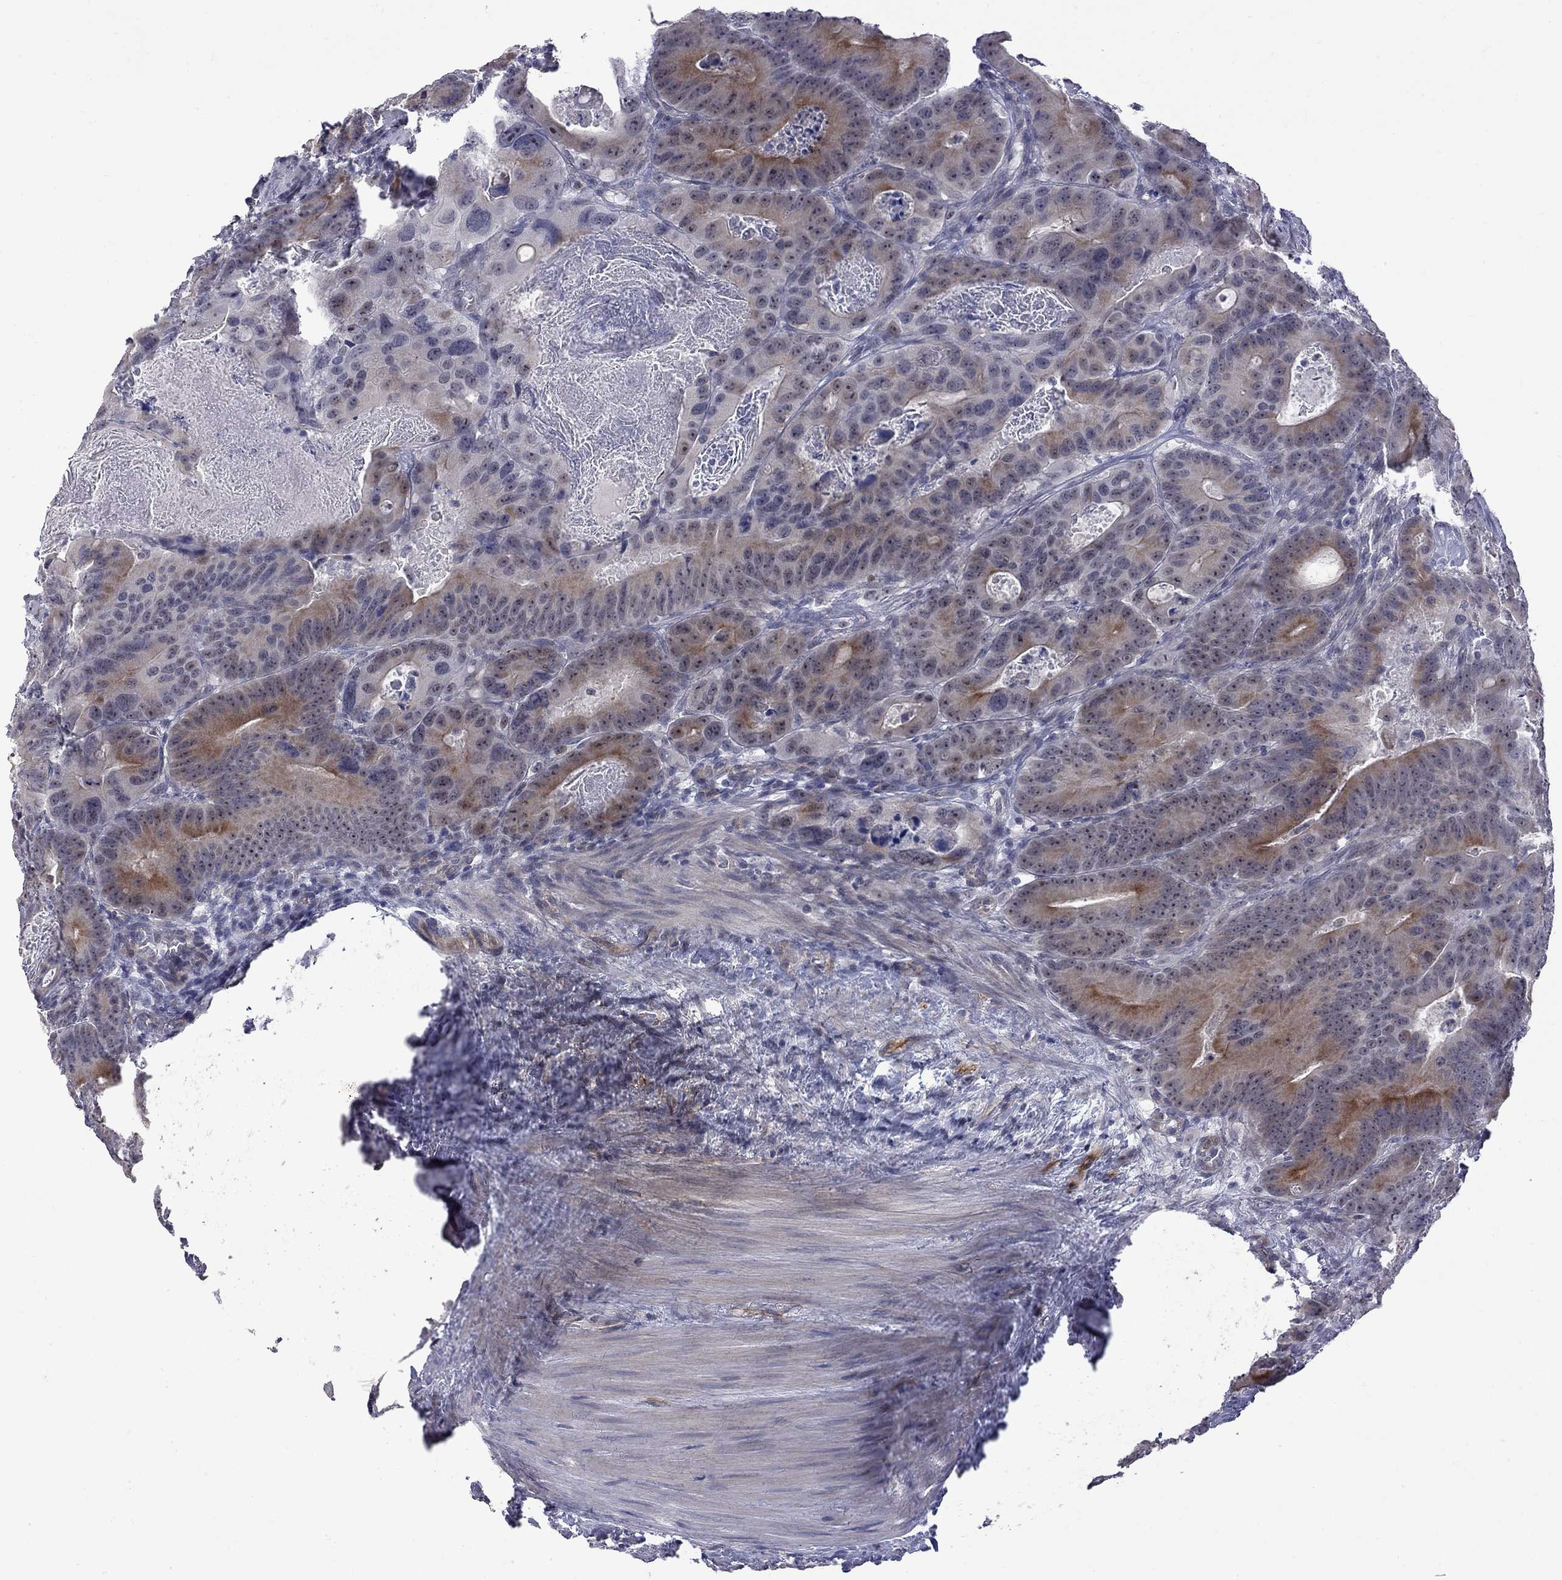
{"staining": {"intensity": "moderate", "quantity": ">75%", "location": "cytoplasmic/membranous"}, "tissue": "colorectal cancer", "cell_type": "Tumor cells", "image_type": "cancer", "snomed": [{"axis": "morphology", "description": "Adenocarcinoma, NOS"}, {"axis": "topography", "description": "Rectum"}], "caption": "Immunohistochemical staining of human adenocarcinoma (colorectal) exhibits medium levels of moderate cytoplasmic/membranous protein staining in approximately >75% of tumor cells. Using DAB (brown) and hematoxylin (blue) stains, captured at high magnification using brightfield microscopy.", "gene": "GSG1L", "patient": {"sex": "male", "age": 64}}